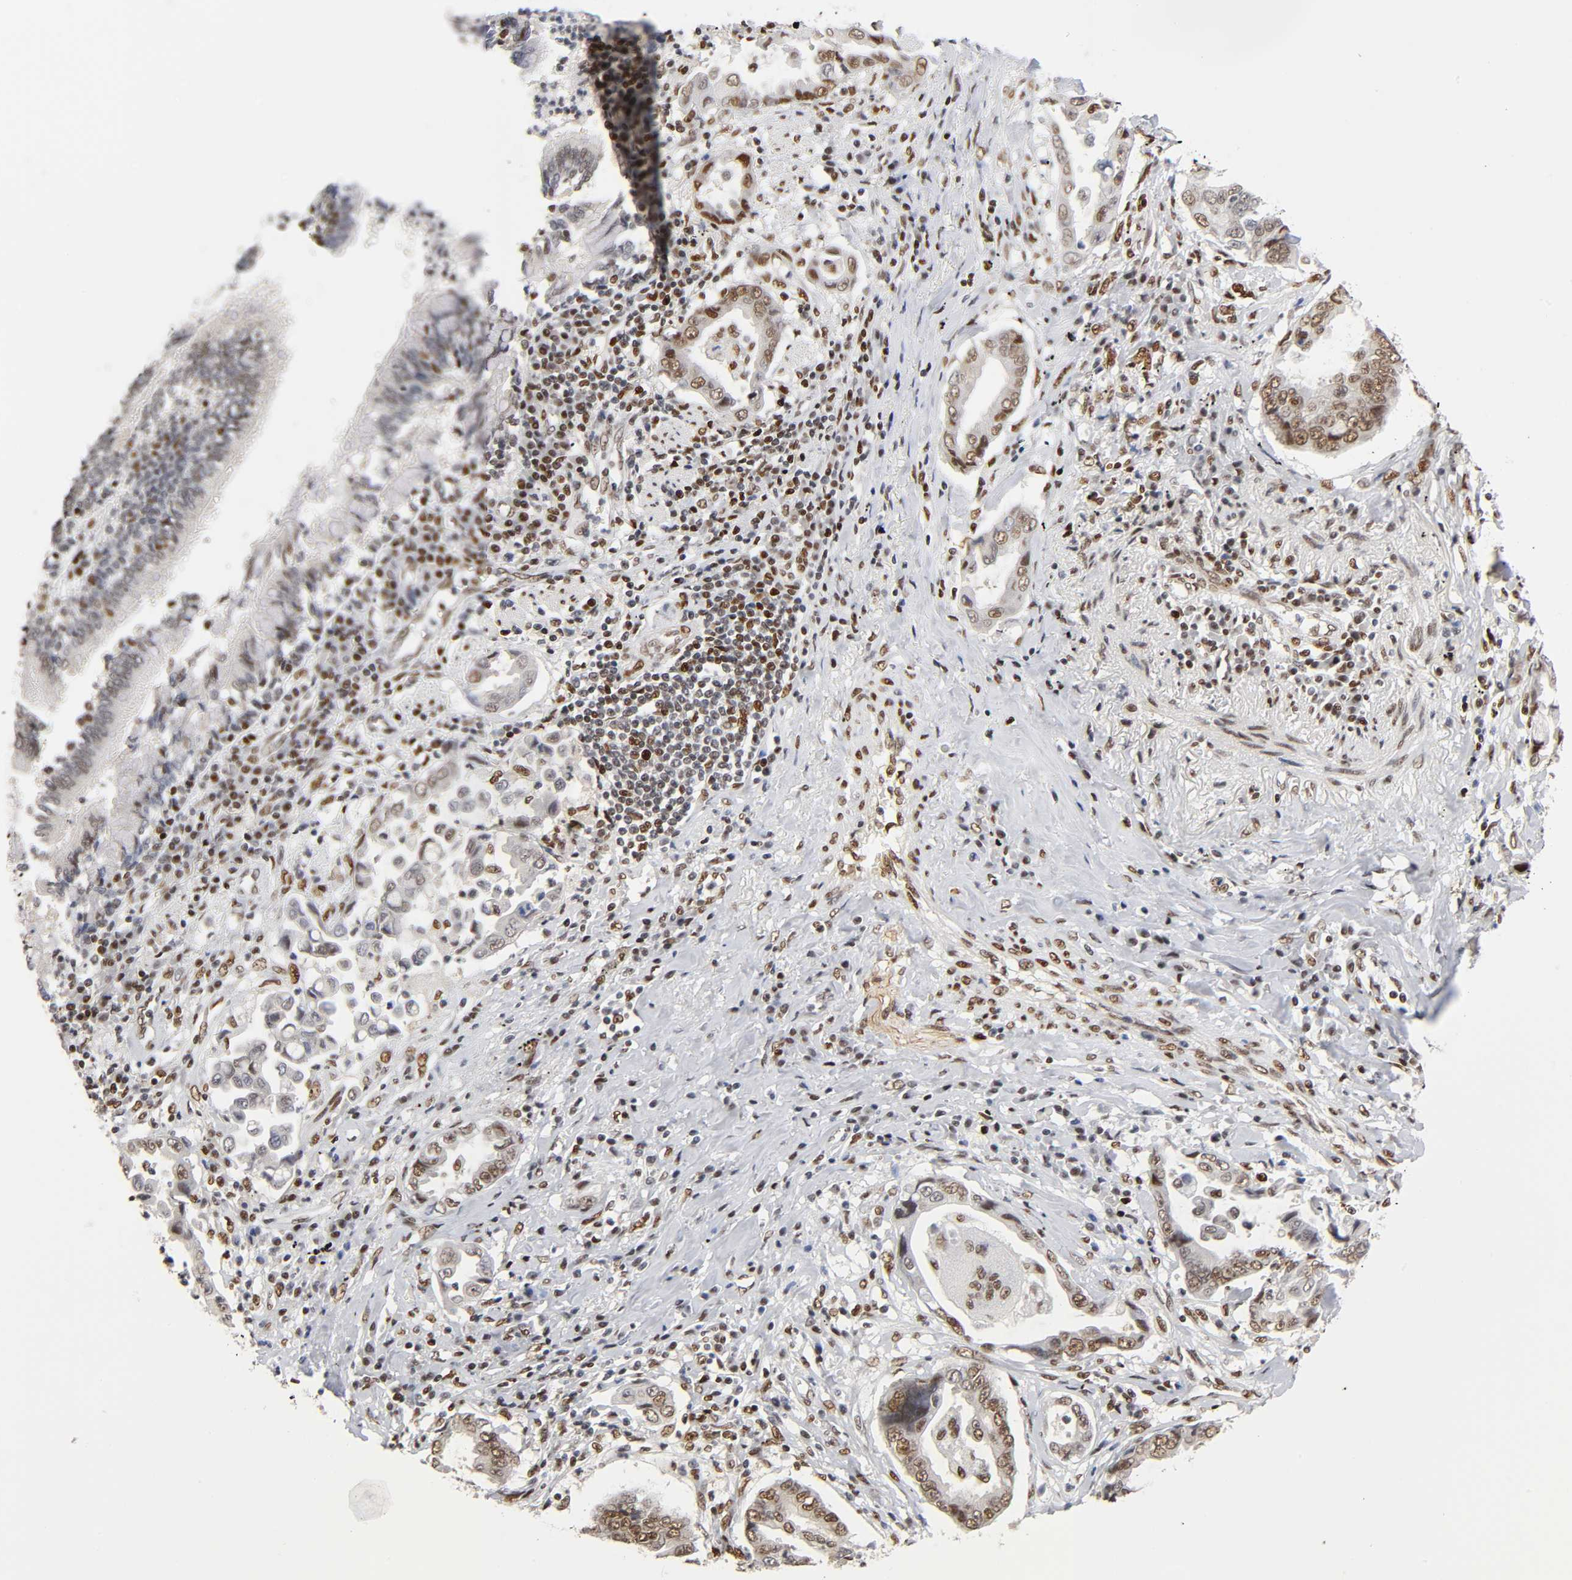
{"staining": {"intensity": "weak", "quantity": "<25%", "location": "nuclear"}, "tissue": "lung cancer", "cell_type": "Tumor cells", "image_type": "cancer", "snomed": [{"axis": "morphology", "description": "Normal tissue, NOS"}, {"axis": "morphology", "description": "Inflammation, NOS"}, {"axis": "morphology", "description": "Adenocarcinoma, NOS"}, {"axis": "topography", "description": "Lung"}], "caption": "DAB (3,3'-diaminobenzidine) immunohistochemical staining of human adenocarcinoma (lung) displays no significant expression in tumor cells. (Stains: DAB immunohistochemistry with hematoxylin counter stain, Microscopy: brightfield microscopy at high magnification).", "gene": "NR3C1", "patient": {"sex": "female", "age": 64}}